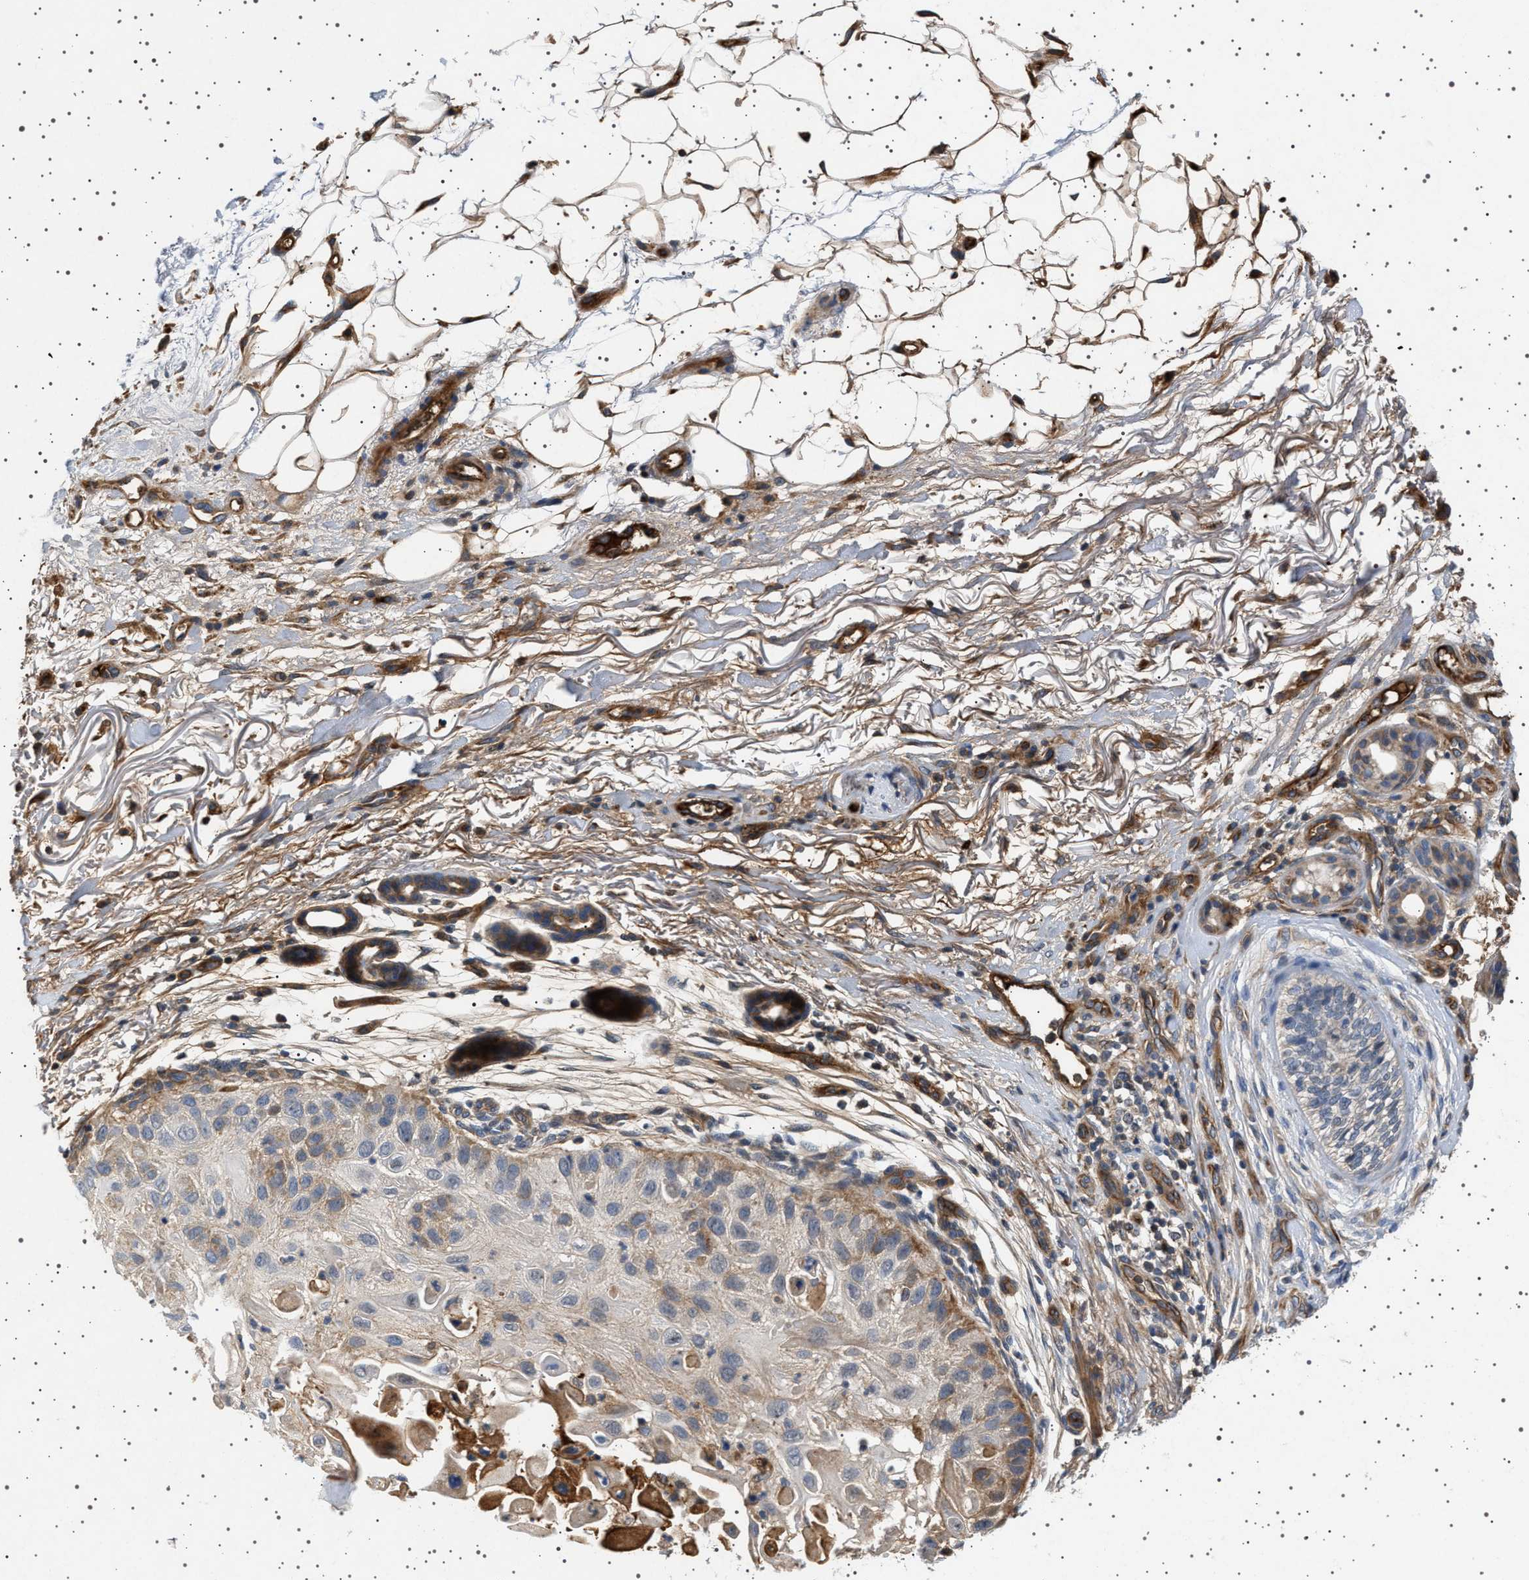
{"staining": {"intensity": "moderate", "quantity": "<25%", "location": "cytoplasmic/membranous"}, "tissue": "skin cancer", "cell_type": "Tumor cells", "image_type": "cancer", "snomed": [{"axis": "morphology", "description": "Squamous cell carcinoma, NOS"}, {"axis": "topography", "description": "Skin"}], "caption": "IHC of human skin cancer exhibits low levels of moderate cytoplasmic/membranous expression in about <25% of tumor cells. (Stains: DAB (3,3'-diaminobenzidine) in brown, nuclei in blue, Microscopy: brightfield microscopy at high magnification).", "gene": "FICD", "patient": {"sex": "female", "age": 77}}